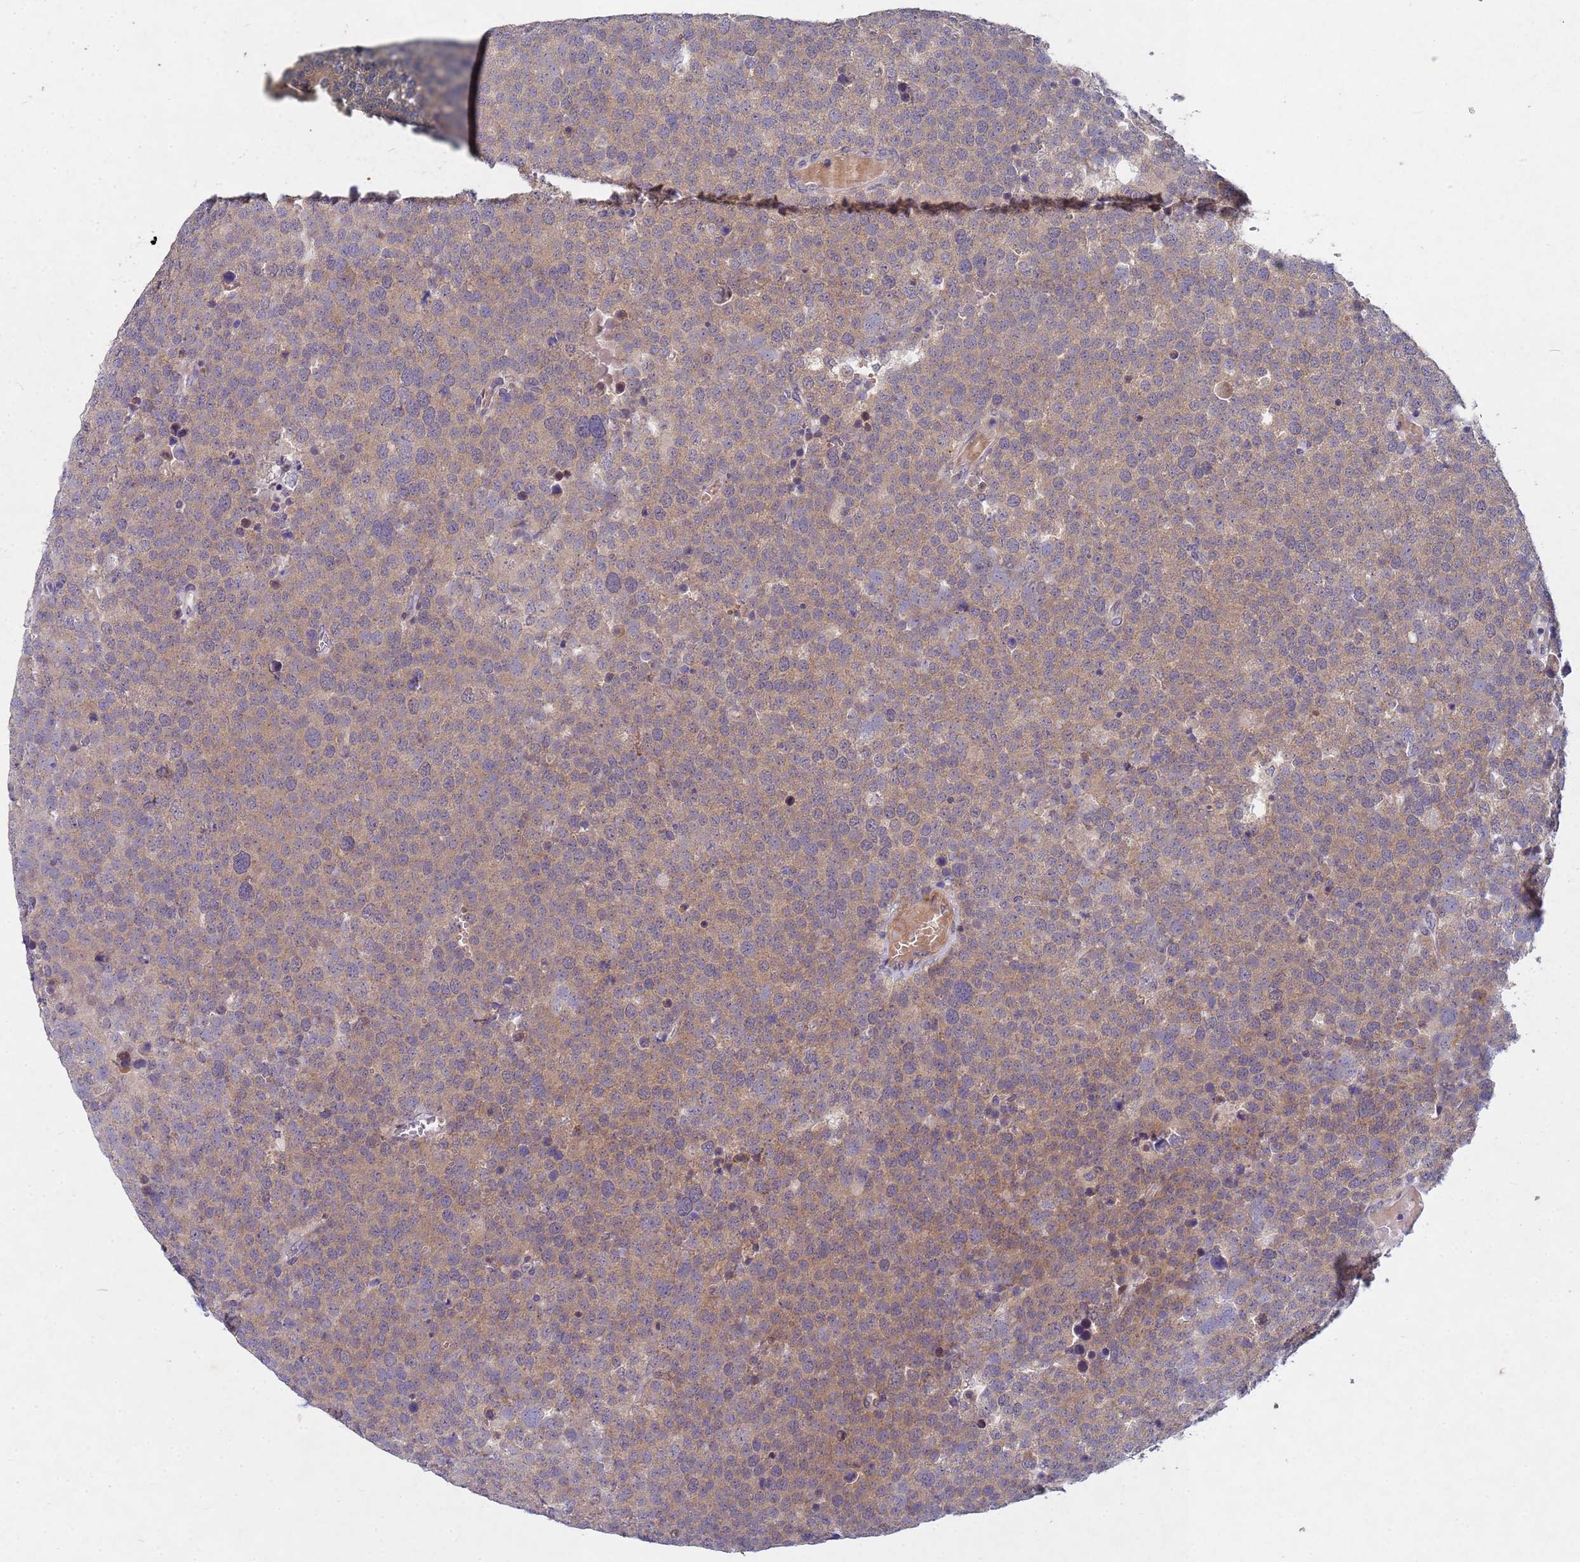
{"staining": {"intensity": "weak", "quantity": ">75%", "location": "cytoplasmic/membranous"}, "tissue": "testis cancer", "cell_type": "Tumor cells", "image_type": "cancer", "snomed": [{"axis": "morphology", "description": "Seminoma, NOS"}, {"axis": "topography", "description": "Testis"}], "caption": "There is low levels of weak cytoplasmic/membranous positivity in tumor cells of seminoma (testis), as demonstrated by immunohistochemical staining (brown color).", "gene": "TNPO2", "patient": {"sex": "male", "age": 71}}